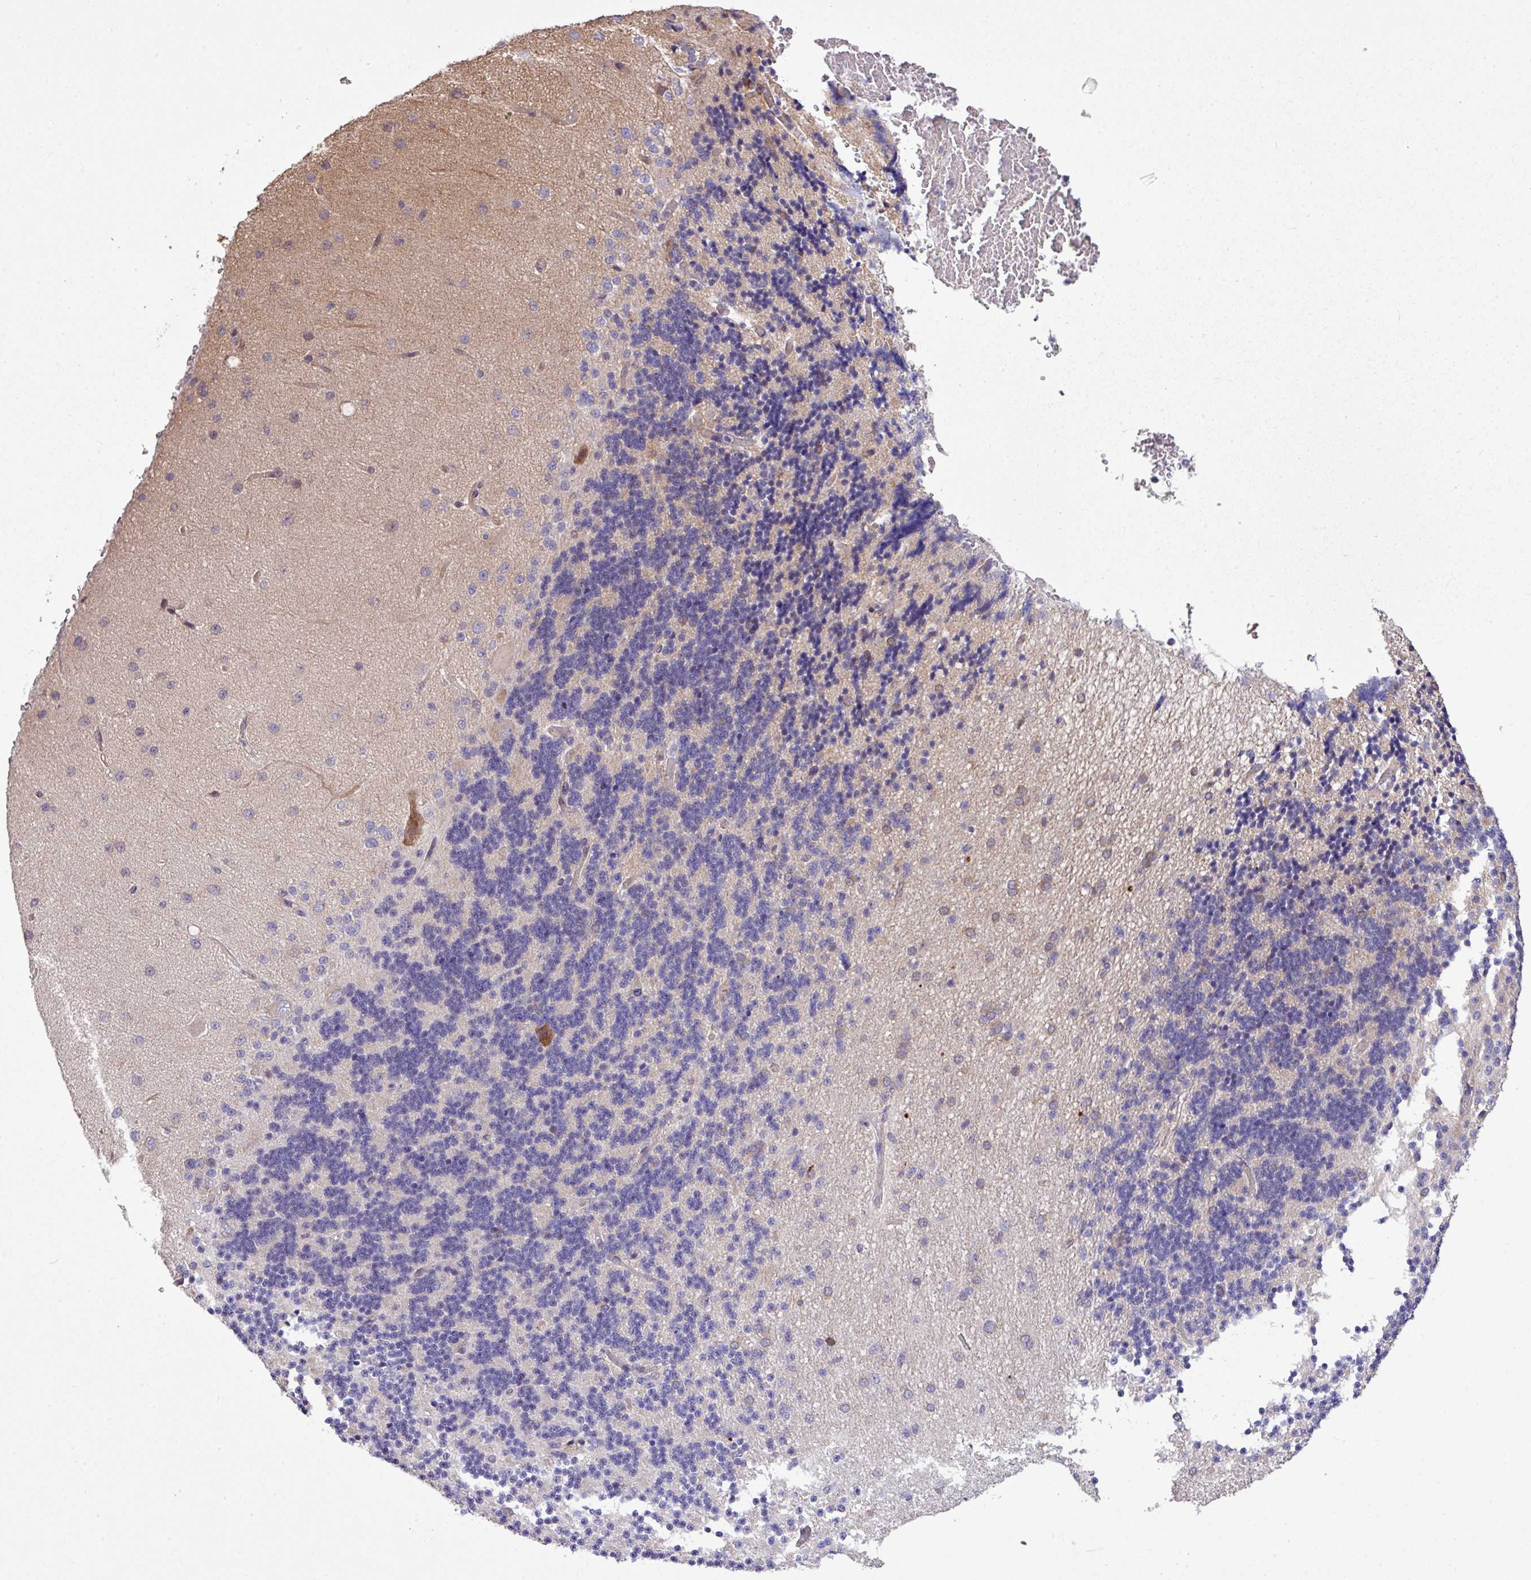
{"staining": {"intensity": "weak", "quantity": "25%-75%", "location": "cytoplasmic/membranous"}, "tissue": "cerebellum", "cell_type": "Cells in granular layer", "image_type": "normal", "snomed": [{"axis": "morphology", "description": "Normal tissue, NOS"}, {"axis": "topography", "description": "Cerebellum"}], "caption": "Weak cytoplasmic/membranous protein positivity is seen in about 25%-75% of cells in granular layer in cerebellum. Immunohistochemistry stains the protein of interest in brown and the nuclei are stained blue.", "gene": "MEGF6", "patient": {"sex": "female", "age": 29}}